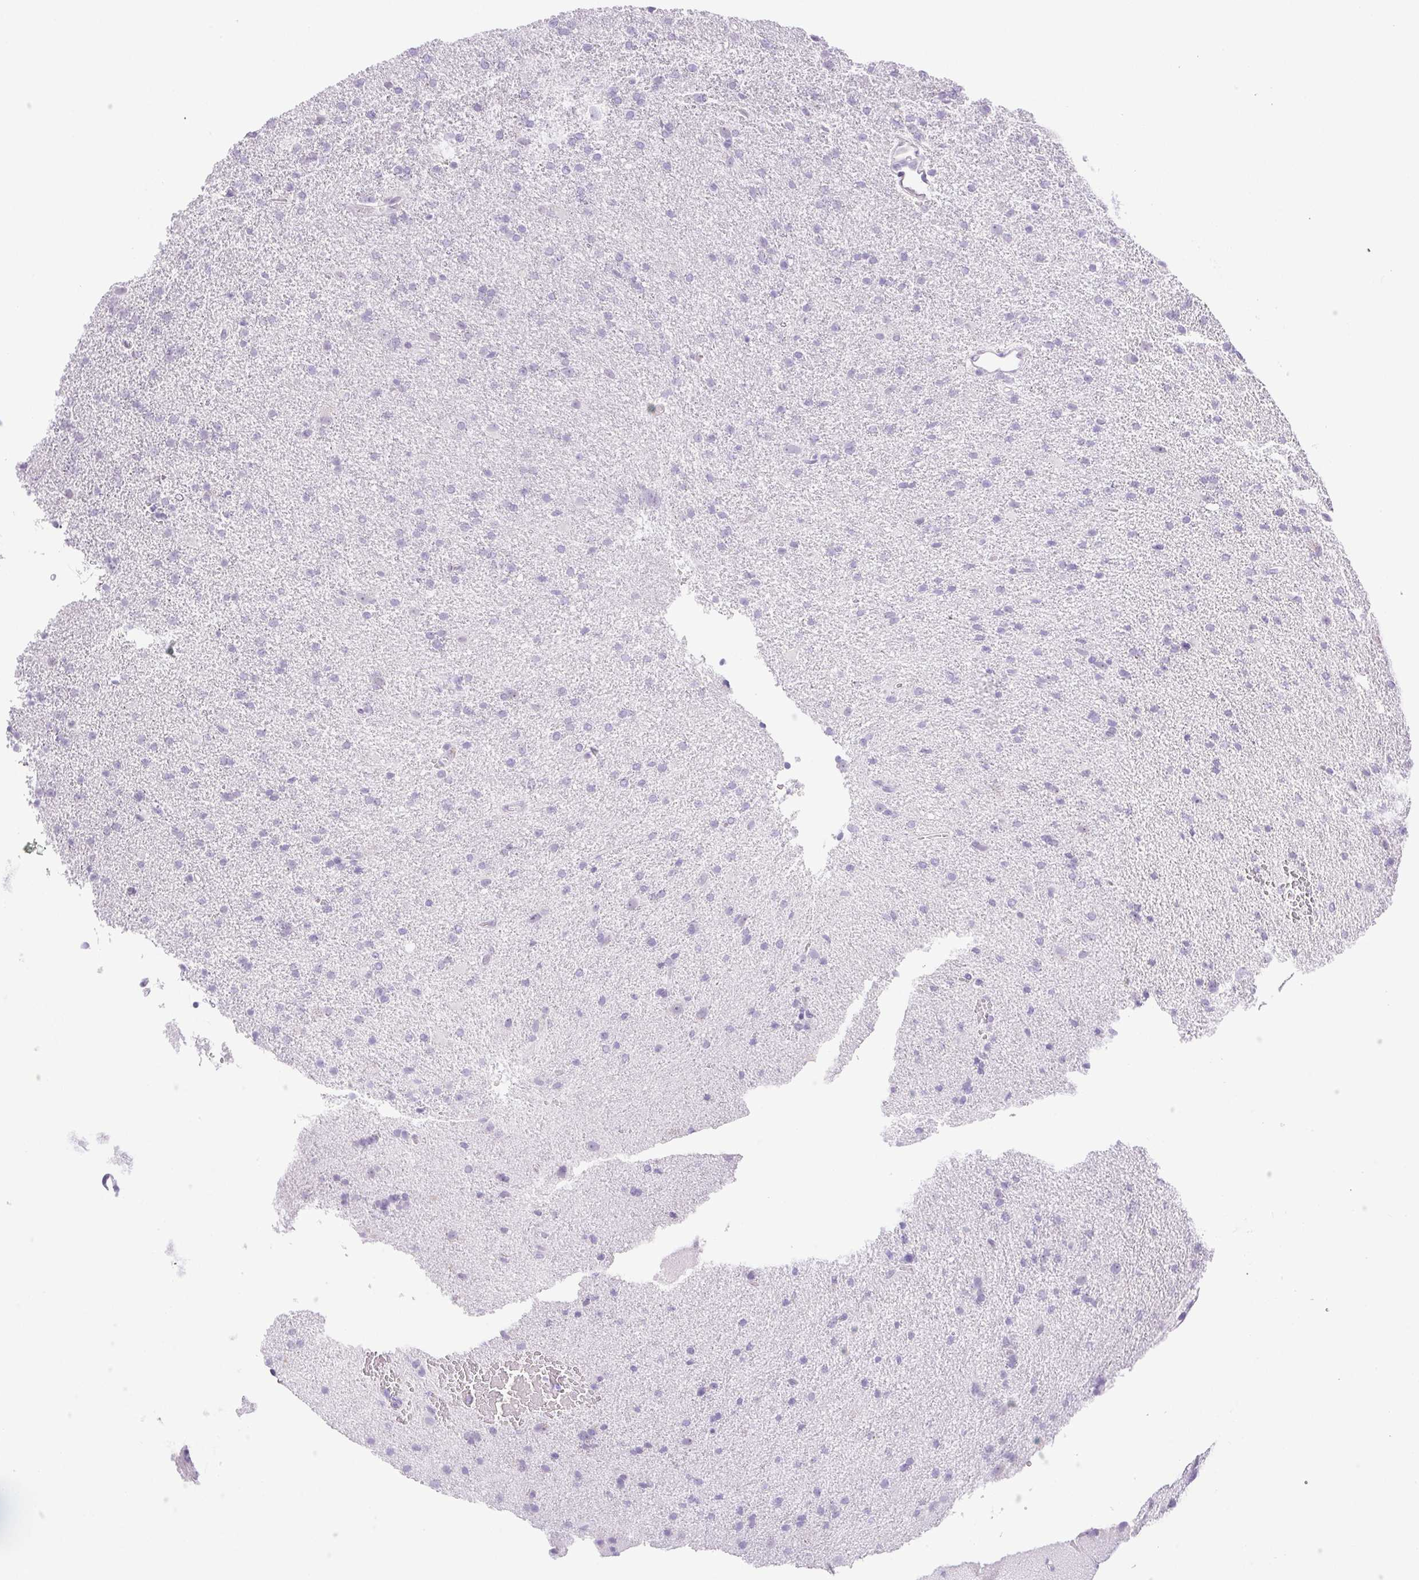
{"staining": {"intensity": "negative", "quantity": "none", "location": "none"}, "tissue": "glioma", "cell_type": "Tumor cells", "image_type": "cancer", "snomed": [{"axis": "morphology", "description": "Glioma, malignant, Low grade"}, {"axis": "topography", "description": "Brain"}], "caption": "The IHC micrograph has no significant positivity in tumor cells of glioma tissue.", "gene": "PAPPA2", "patient": {"sex": "male", "age": 66}}